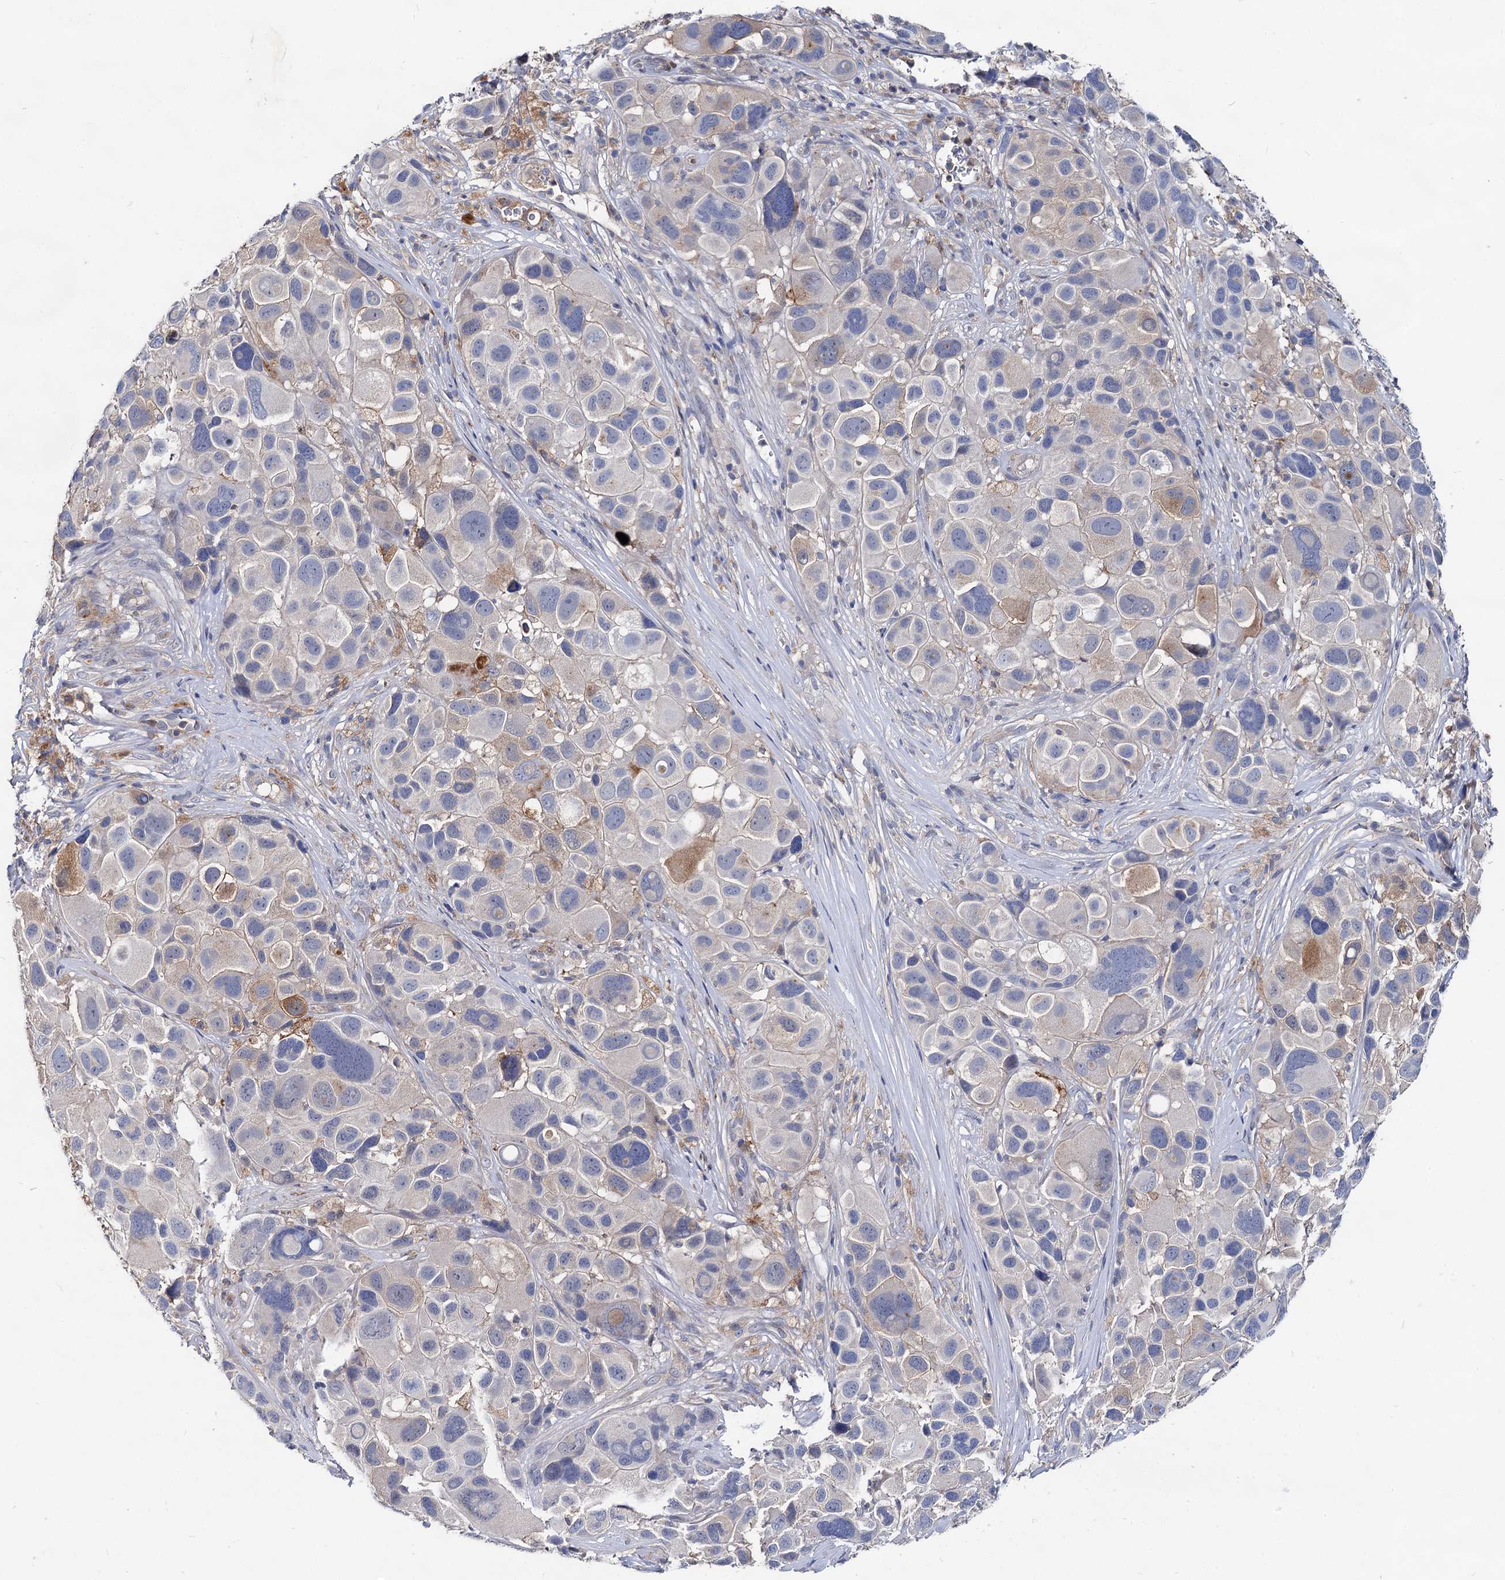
{"staining": {"intensity": "negative", "quantity": "none", "location": "none"}, "tissue": "melanoma", "cell_type": "Tumor cells", "image_type": "cancer", "snomed": [{"axis": "morphology", "description": "Malignant melanoma, NOS"}, {"axis": "topography", "description": "Skin of trunk"}], "caption": "Tumor cells are negative for protein expression in human melanoma. (DAB (3,3'-diaminobenzidine) immunohistochemistry with hematoxylin counter stain).", "gene": "HVCN1", "patient": {"sex": "male", "age": 71}}